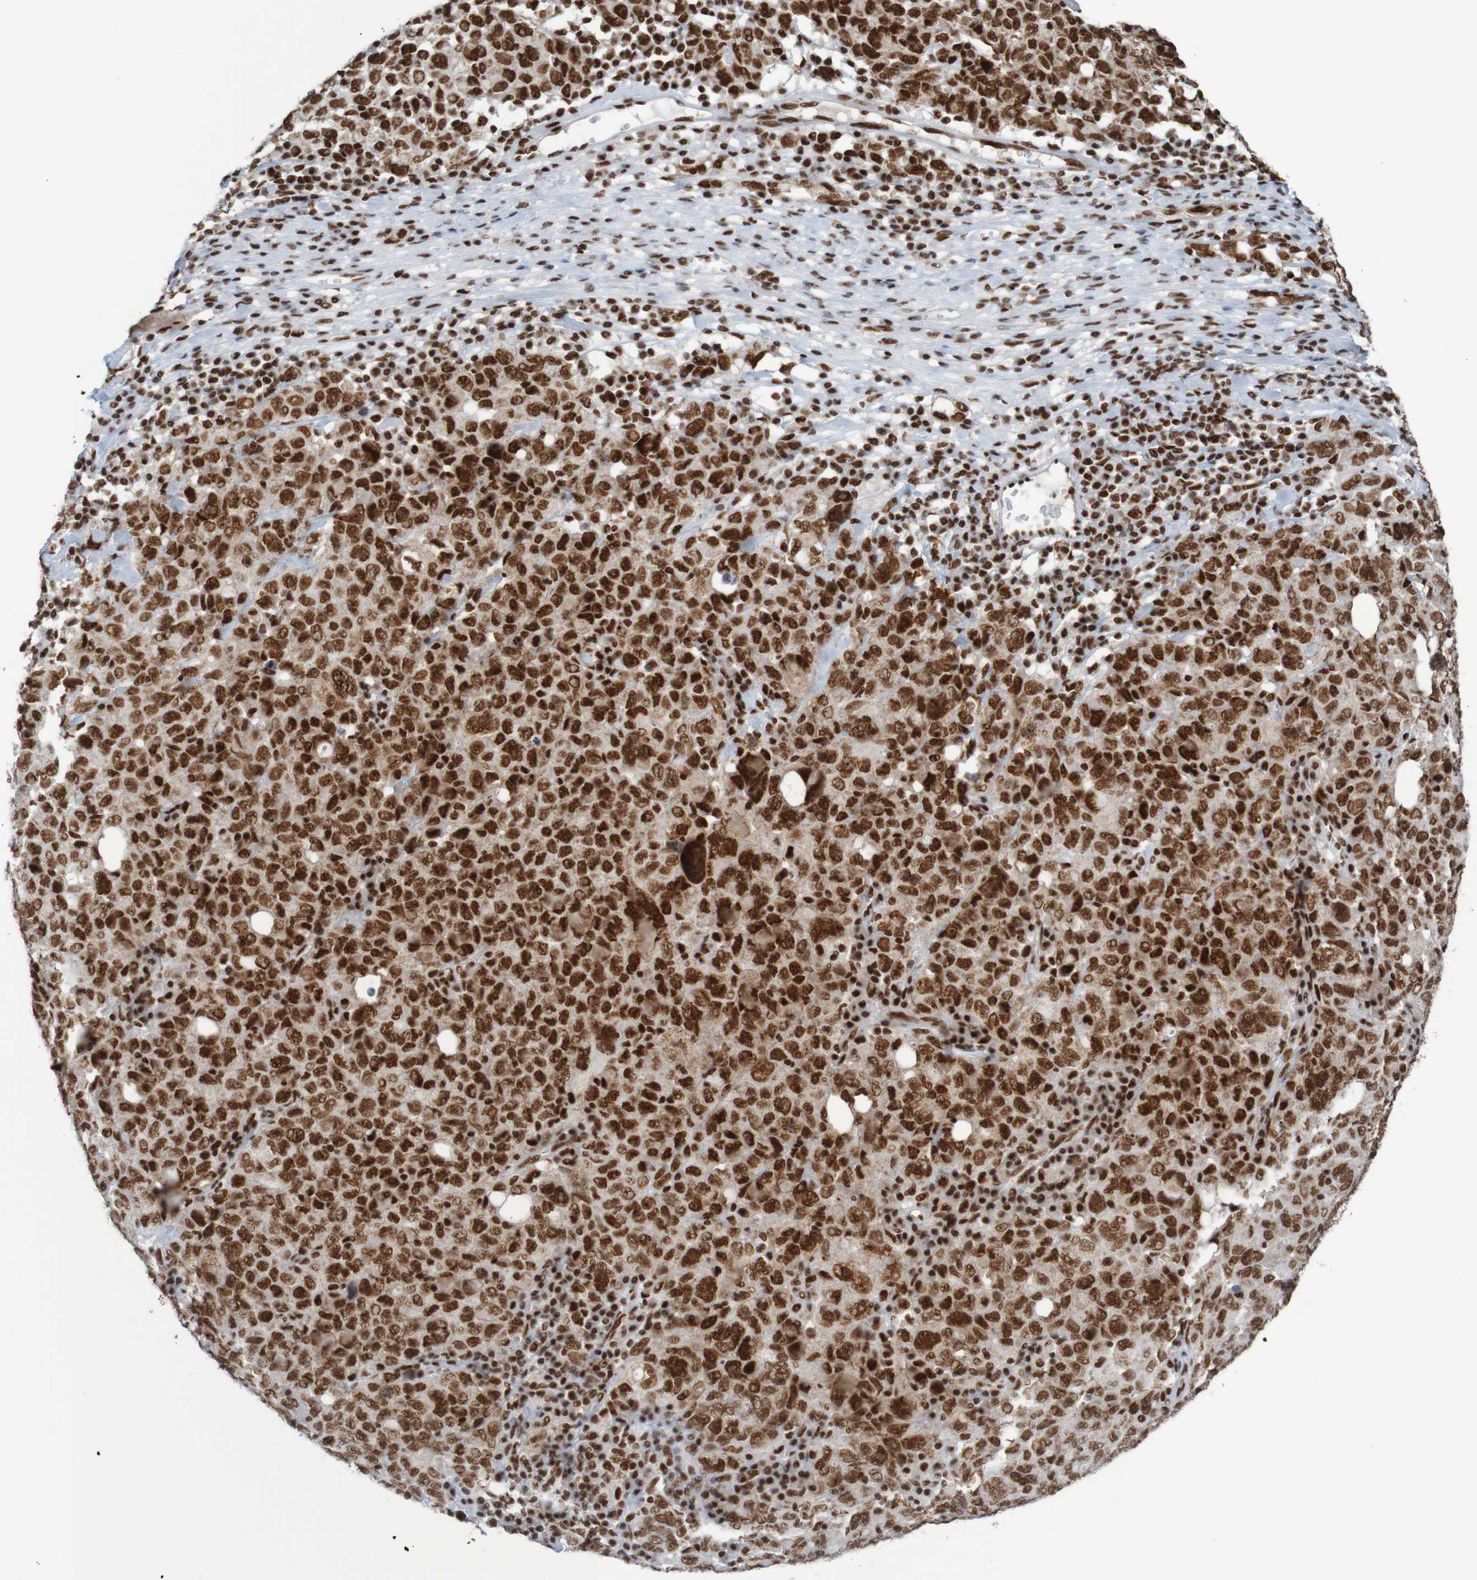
{"staining": {"intensity": "strong", "quantity": ">75%", "location": "nuclear"}, "tissue": "ovarian cancer", "cell_type": "Tumor cells", "image_type": "cancer", "snomed": [{"axis": "morphology", "description": "Carcinoma, endometroid"}, {"axis": "topography", "description": "Ovary"}], "caption": "An IHC photomicrograph of neoplastic tissue is shown. Protein staining in brown labels strong nuclear positivity in endometroid carcinoma (ovarian) within tumor cells.", "gene": "THRAP3", "patient": {"sex": "female", "age": 62}}